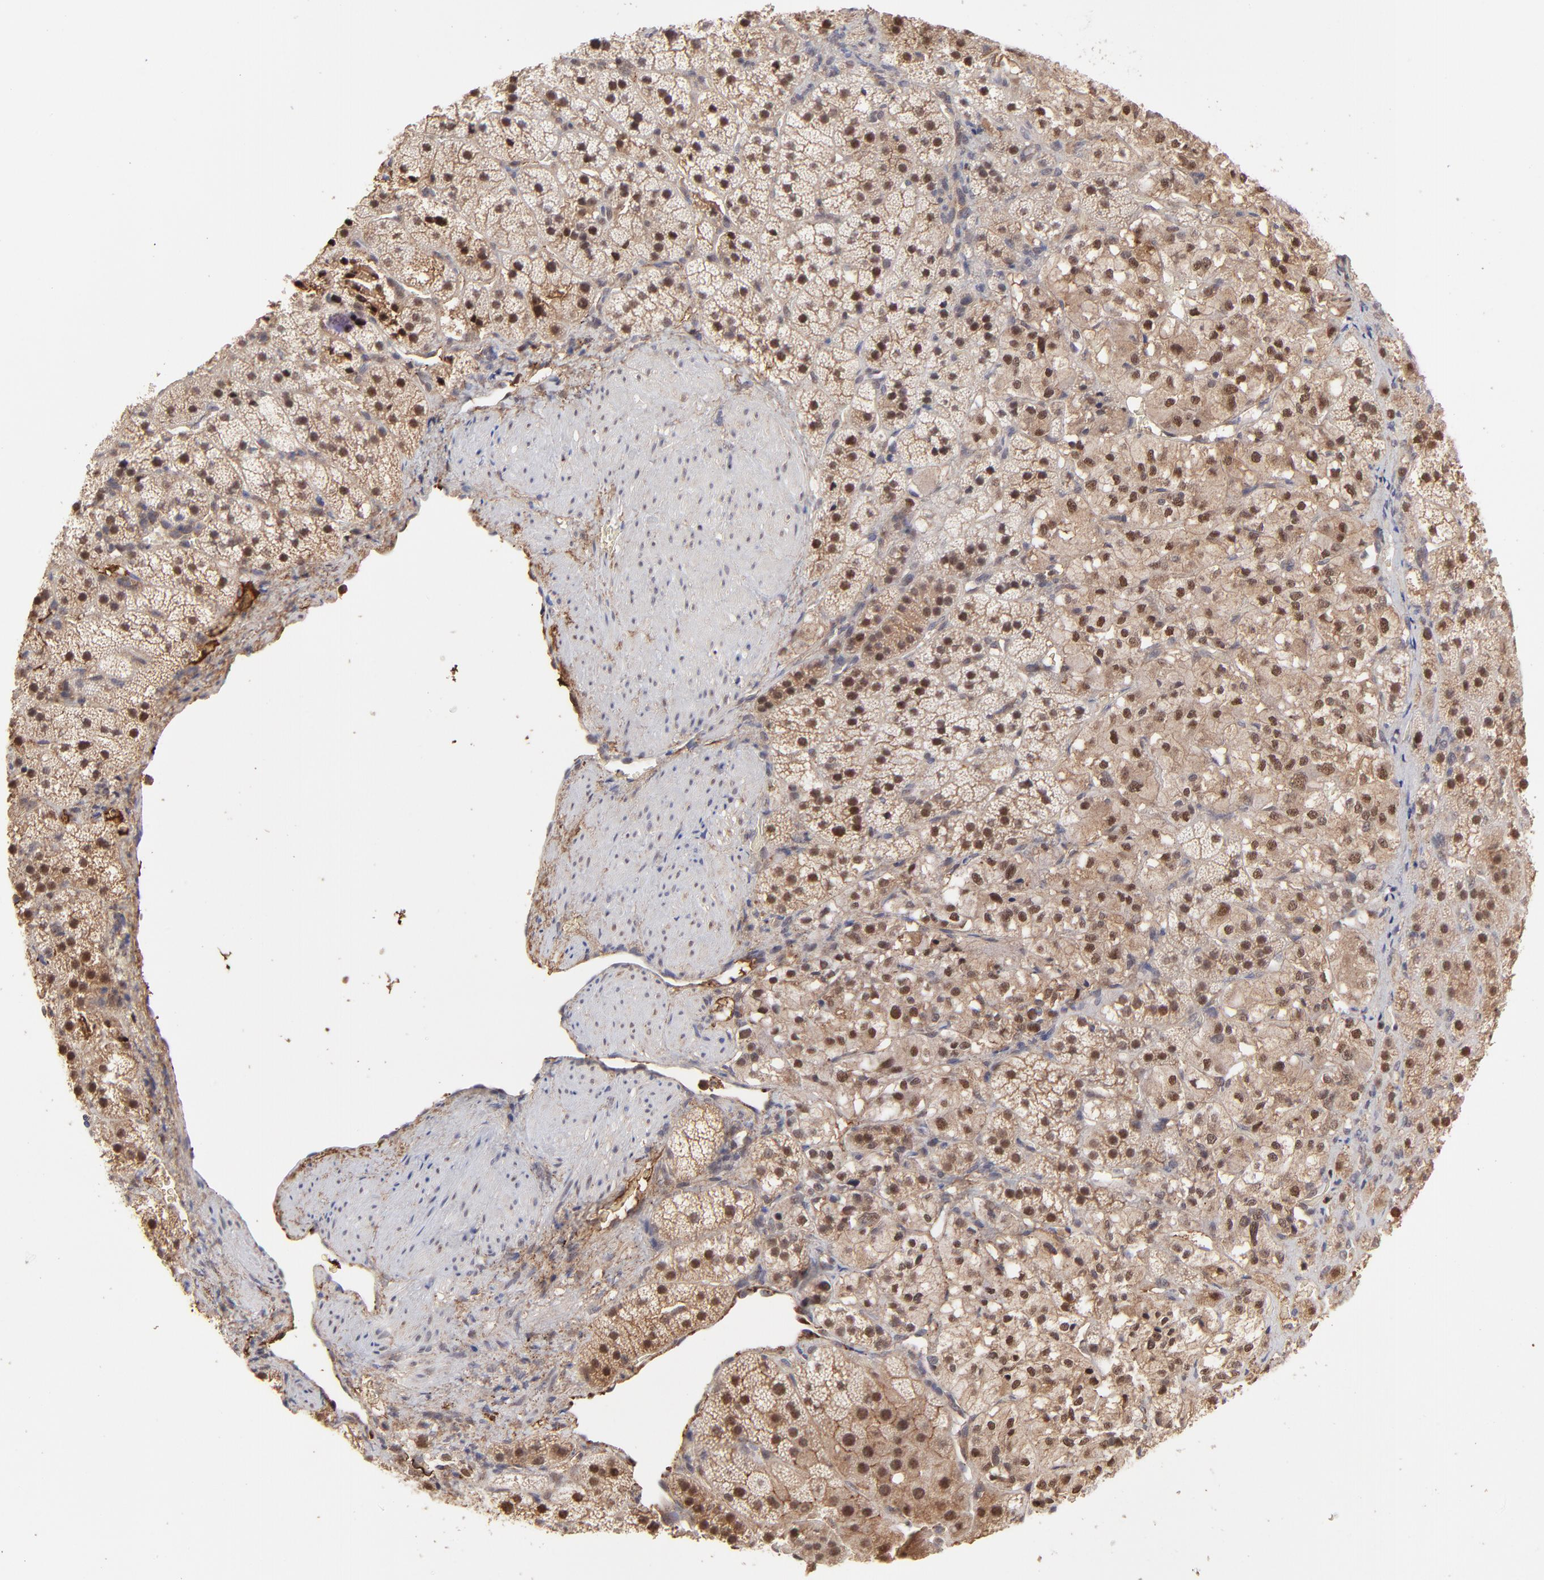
{"staining": {"intensity": "strong", "quantity": ">75%", "location": "cytoplasmic/membranous,nuclear"}, "tissue": "adrenal gland", "cell_type": "Glandular cells", "image_type": "normal", "snomed": [{"axis": "morphology", "description": "Normal tissue, NOS"}, {"axis": "topography", "description": "Adrenal gland"}], "caption": "Human adrenal gland stained with a brown dye shows strong cytoplasmic/membranous,nuclear positive positivity in about >75% of glandular cells.", "gene": "PSMD14", "patient": {"sex": "female", "age": 44}}